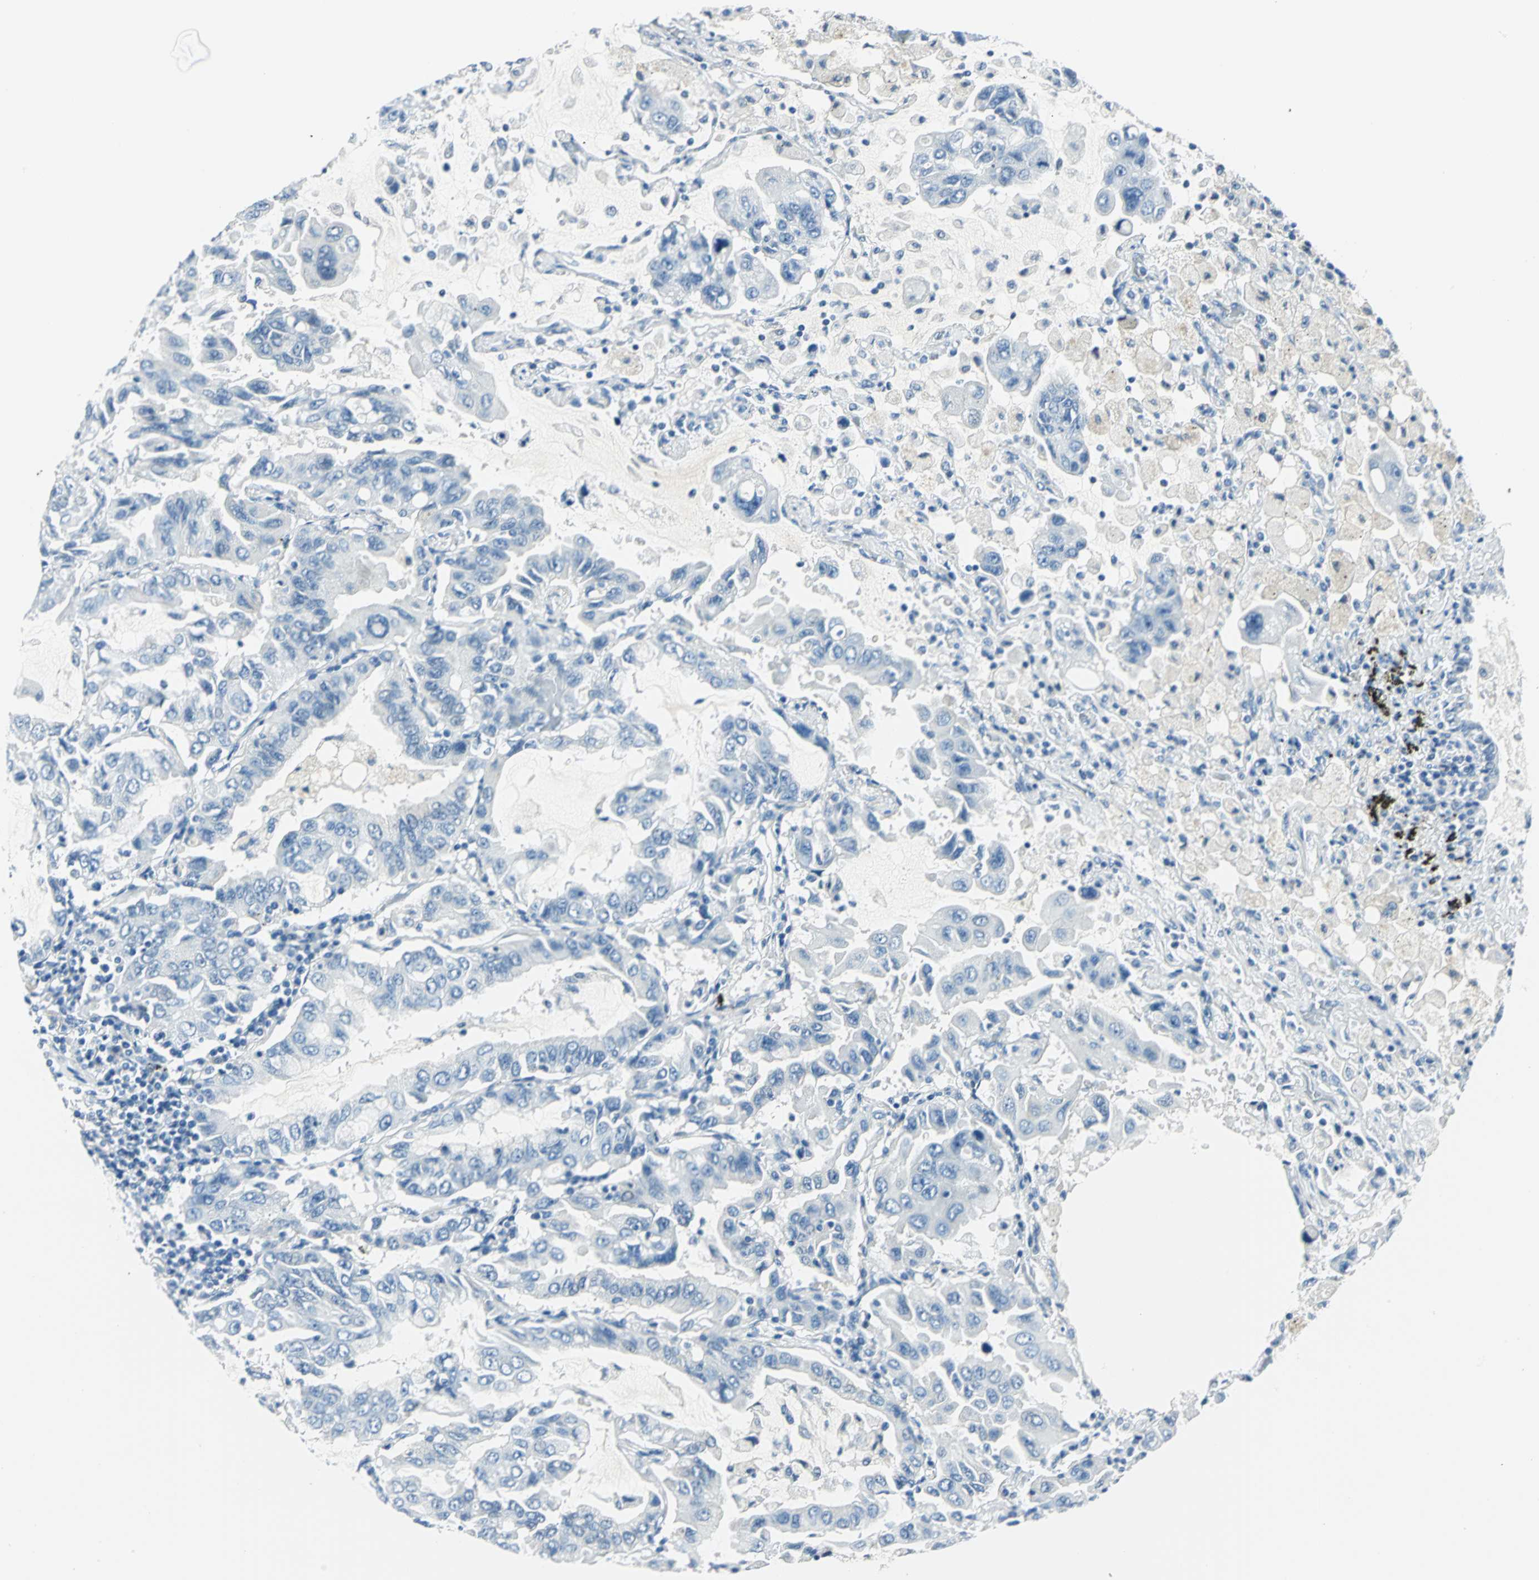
{"staining": {"intensity": "negative", "quantity": "none", "location": "none"}, "tissue": "lung cancer", "cell_type": "Tumor cells", "image_type": "cancer", "snomed": [{"axis": "morphology", "description": "Adenocarcinoma, NOS"}, {"axis": "topography", "description": "Lung"}], "caption": "Lung adenocarcinoma was stained to show a protein in brown. There is no significant staining in tumor cells. (DAB (3,3'-diaminobenzidine) immunohistochemistry visualized using brightfield microscopy, high magnification).", "gene": "AKR1A1", "patient": {"sex": "male", "age": 64}}